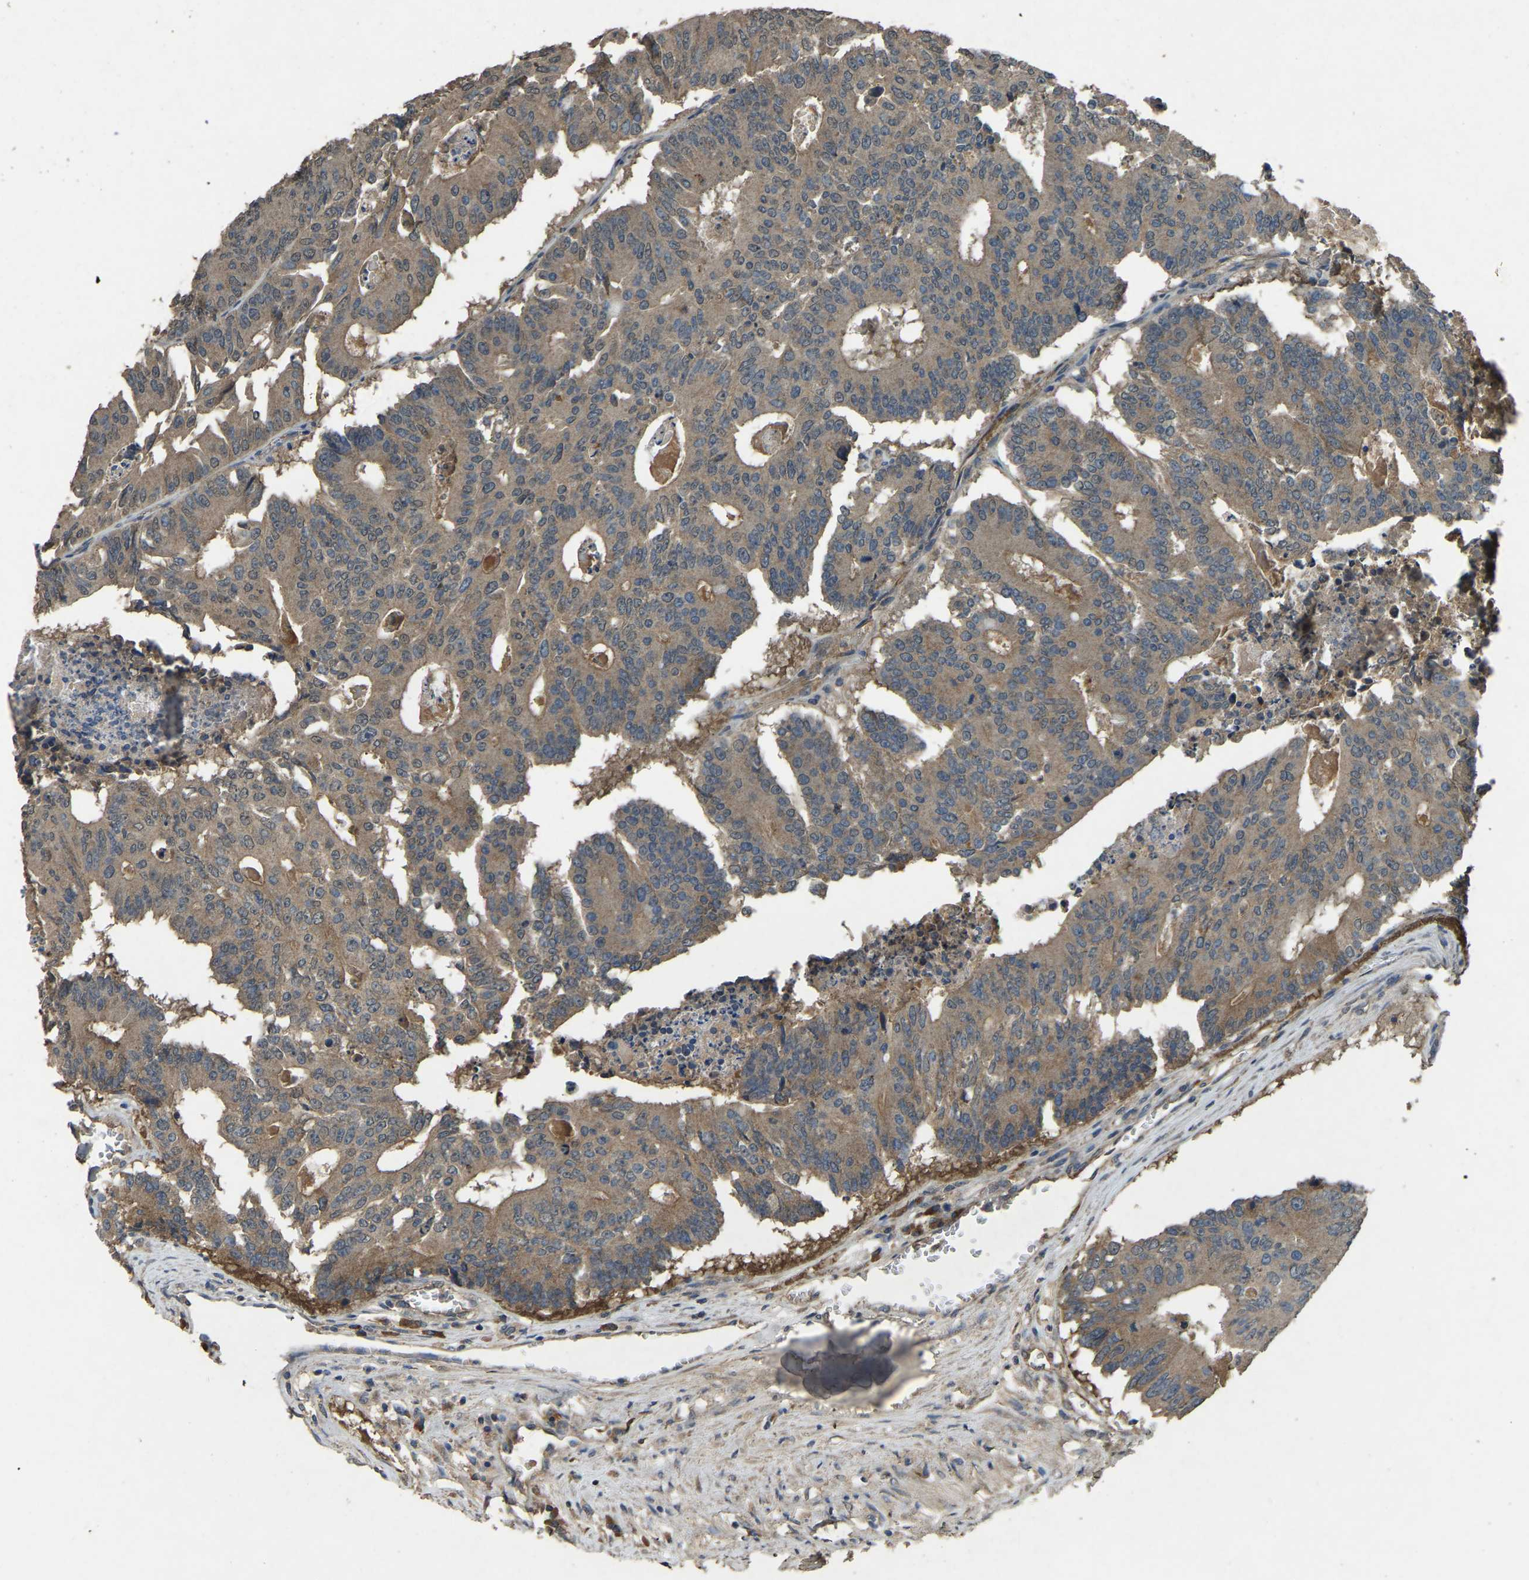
{"staining": {"intensity": "weak", "quantity": ">75%", "location": "cytoplasmic/membranous"}, "tissue": "colorectal cancer", "cell_type": "Tumor cells", "image_type": "cancer", "snomed": [{"axis": "morphology", "description": "Adenocarcinoma, NOS"}, {"axis": "topography", "description": "Colon"}], "caption": "Immunohistochemical staining of human colorectal adenocarcinoma reveals weak cytoplasmic/membranous protein positivity in about >75% of tumor cells. (DAB (3,3'-diaminobenzidine) IHC with brightfield microscopy, high magnification).", "gene": "ATP8B1", "patient": {"sex": "male", "age": 87}}